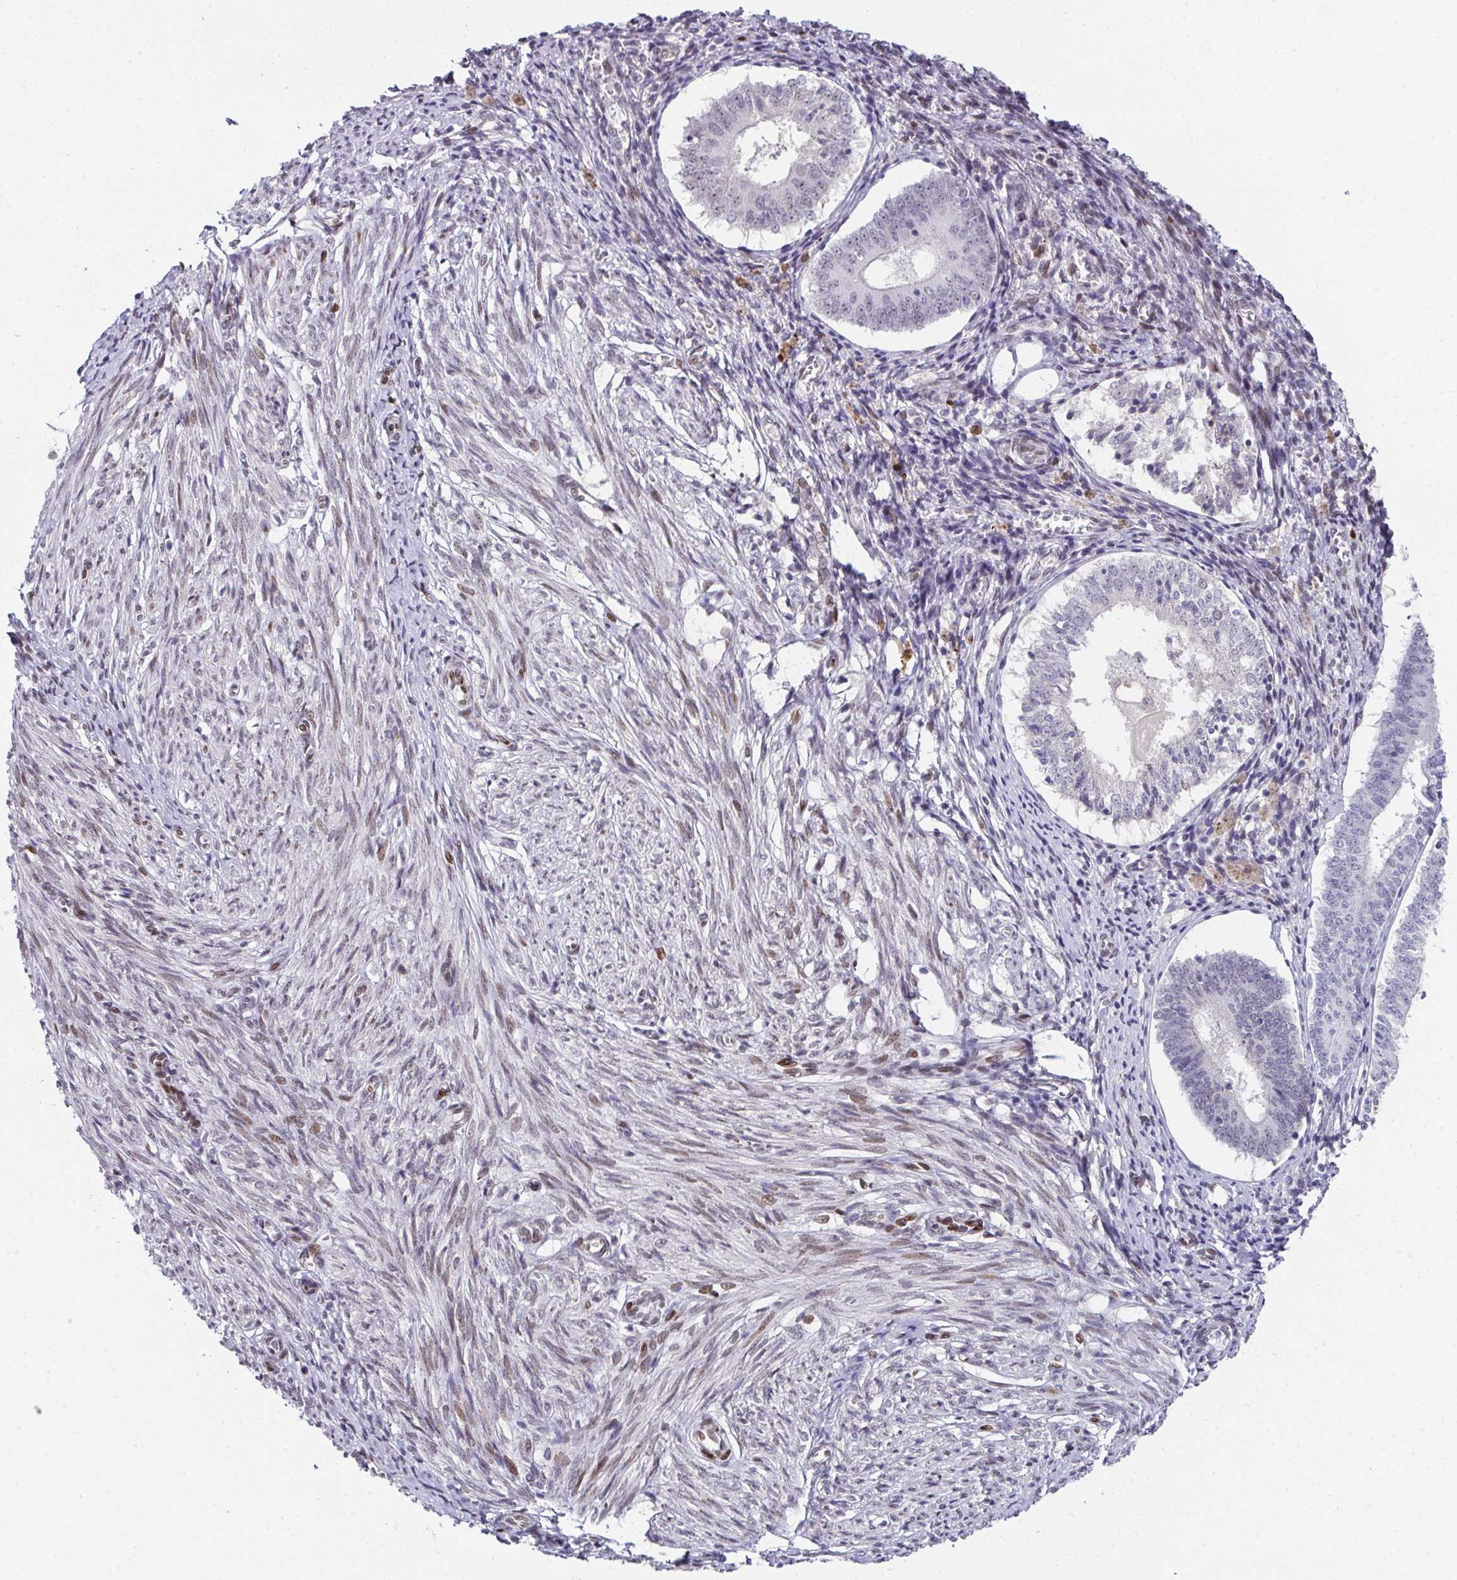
{"staining": {"intensity": "weak", "quantity": "25%-75%", "location": "nuclear"}, "tissue": "endometrium", "cell_type": "Cells in endometrial stroma", "image_type": "normal", "snomed": [{"axis": "morphology", "description": "Normal tissue, NOS"}, {"axis": "topography", "description": "Endometrium"}], "caption": "Protein expression analysis of normal human endometrium reveals weak nuclear staining in about 25%-75% of cells in endometrial stroma. (brown staining indicates protein expression, while blue staining denotes nuclei).", "gene": "RB1", "patient": {"sex": "female", "age": 50}}